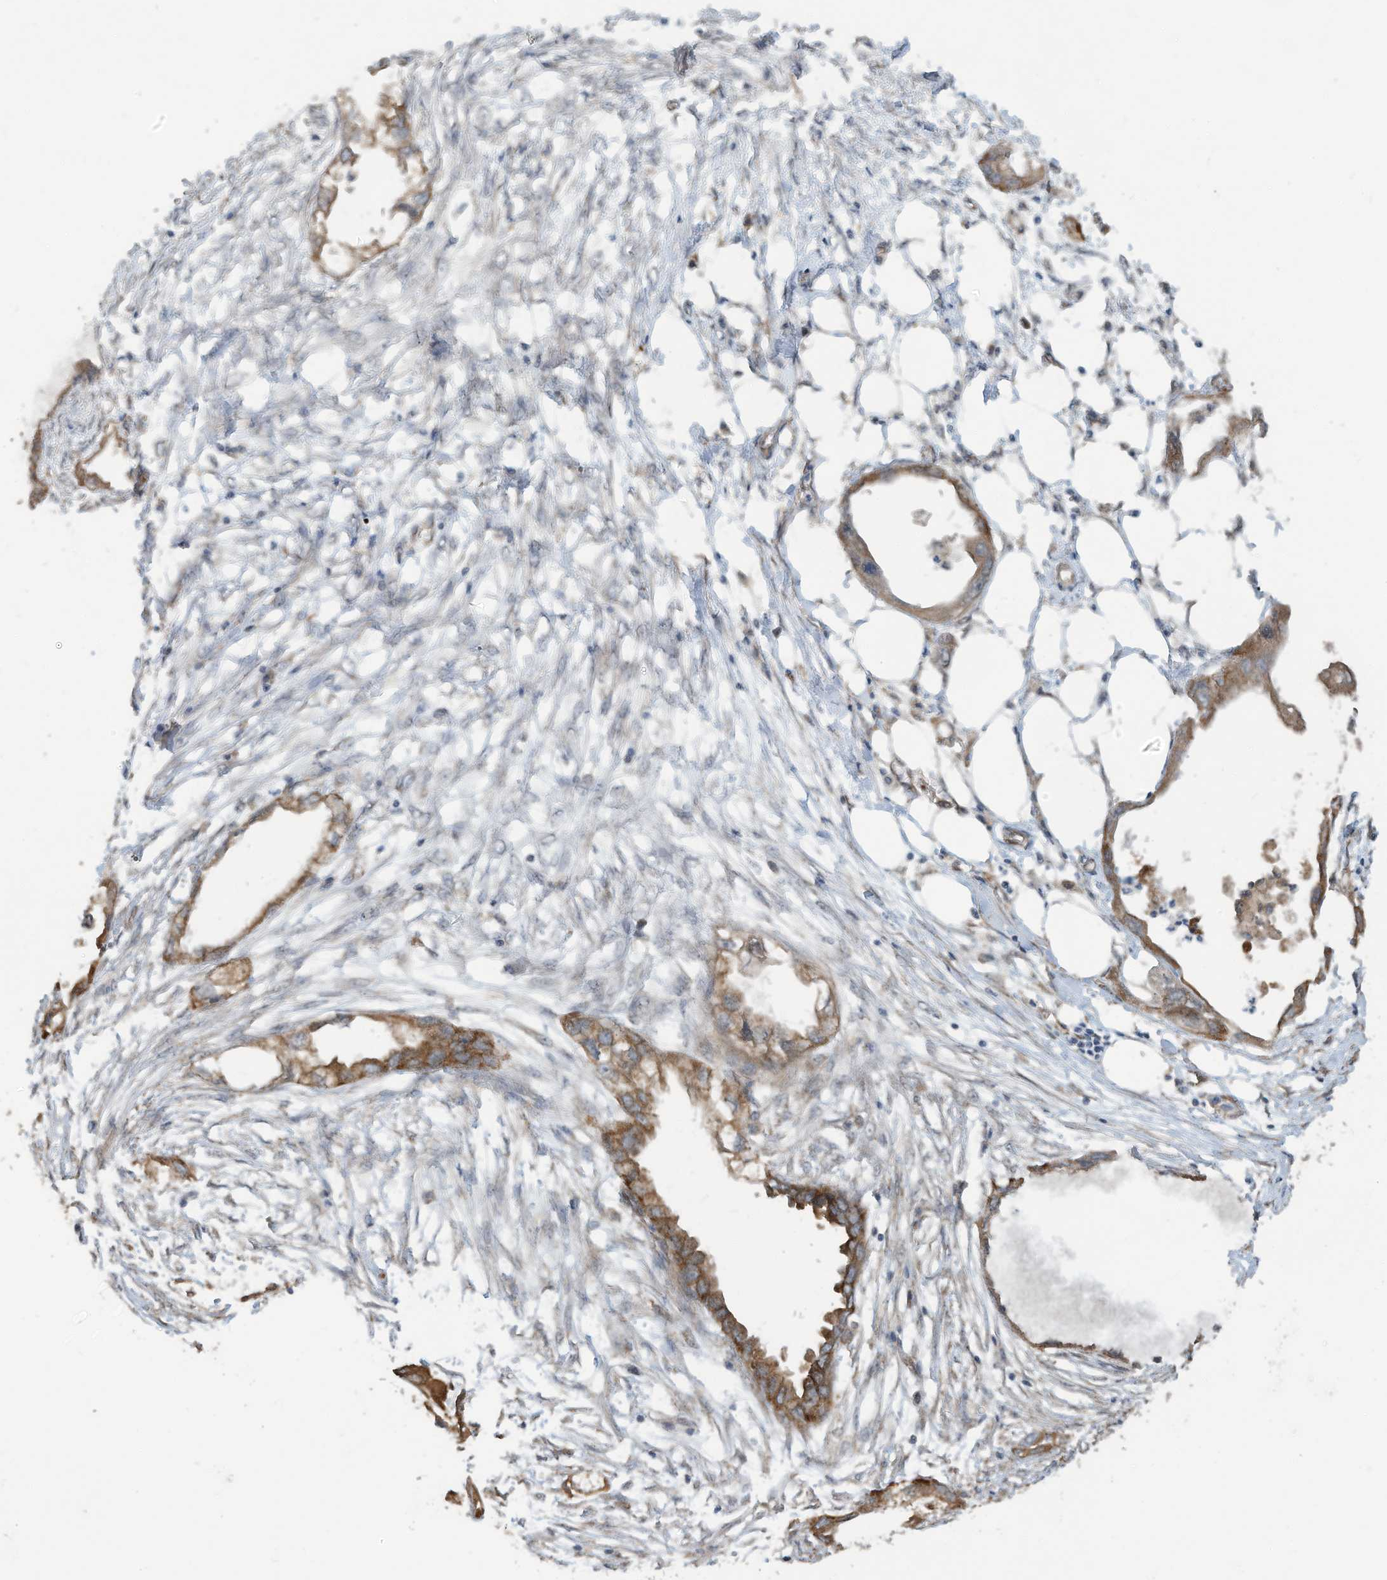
{"staining": {"intensity": "moderate", "quantity": ">75%", "location": "cytoplasmic/membranous"}, "tissue": "endometrial cancer", "cell_type": "Tumor cells", "image_type": "cancer", "snomed": [{"axis": "morphology", "description": "Adenocarcinoma, NOS"}, {"axis": "morphology", "description": "Adenocarcinoma, metastatic, NOS"}, {"axis": "topography", "description": "Adipose tissue"}, {"axis": "topography", "description": "Endometrium"}], "caption": "The image exhibits immunohistochemical staining of adenocarcinoma (endometrial). There is moderate cytoplasmic/membranous expression is seen in approximately >75% of tumor cells.", "gene": "ERI2", "patient": {"sex": "female", "age": 67}}